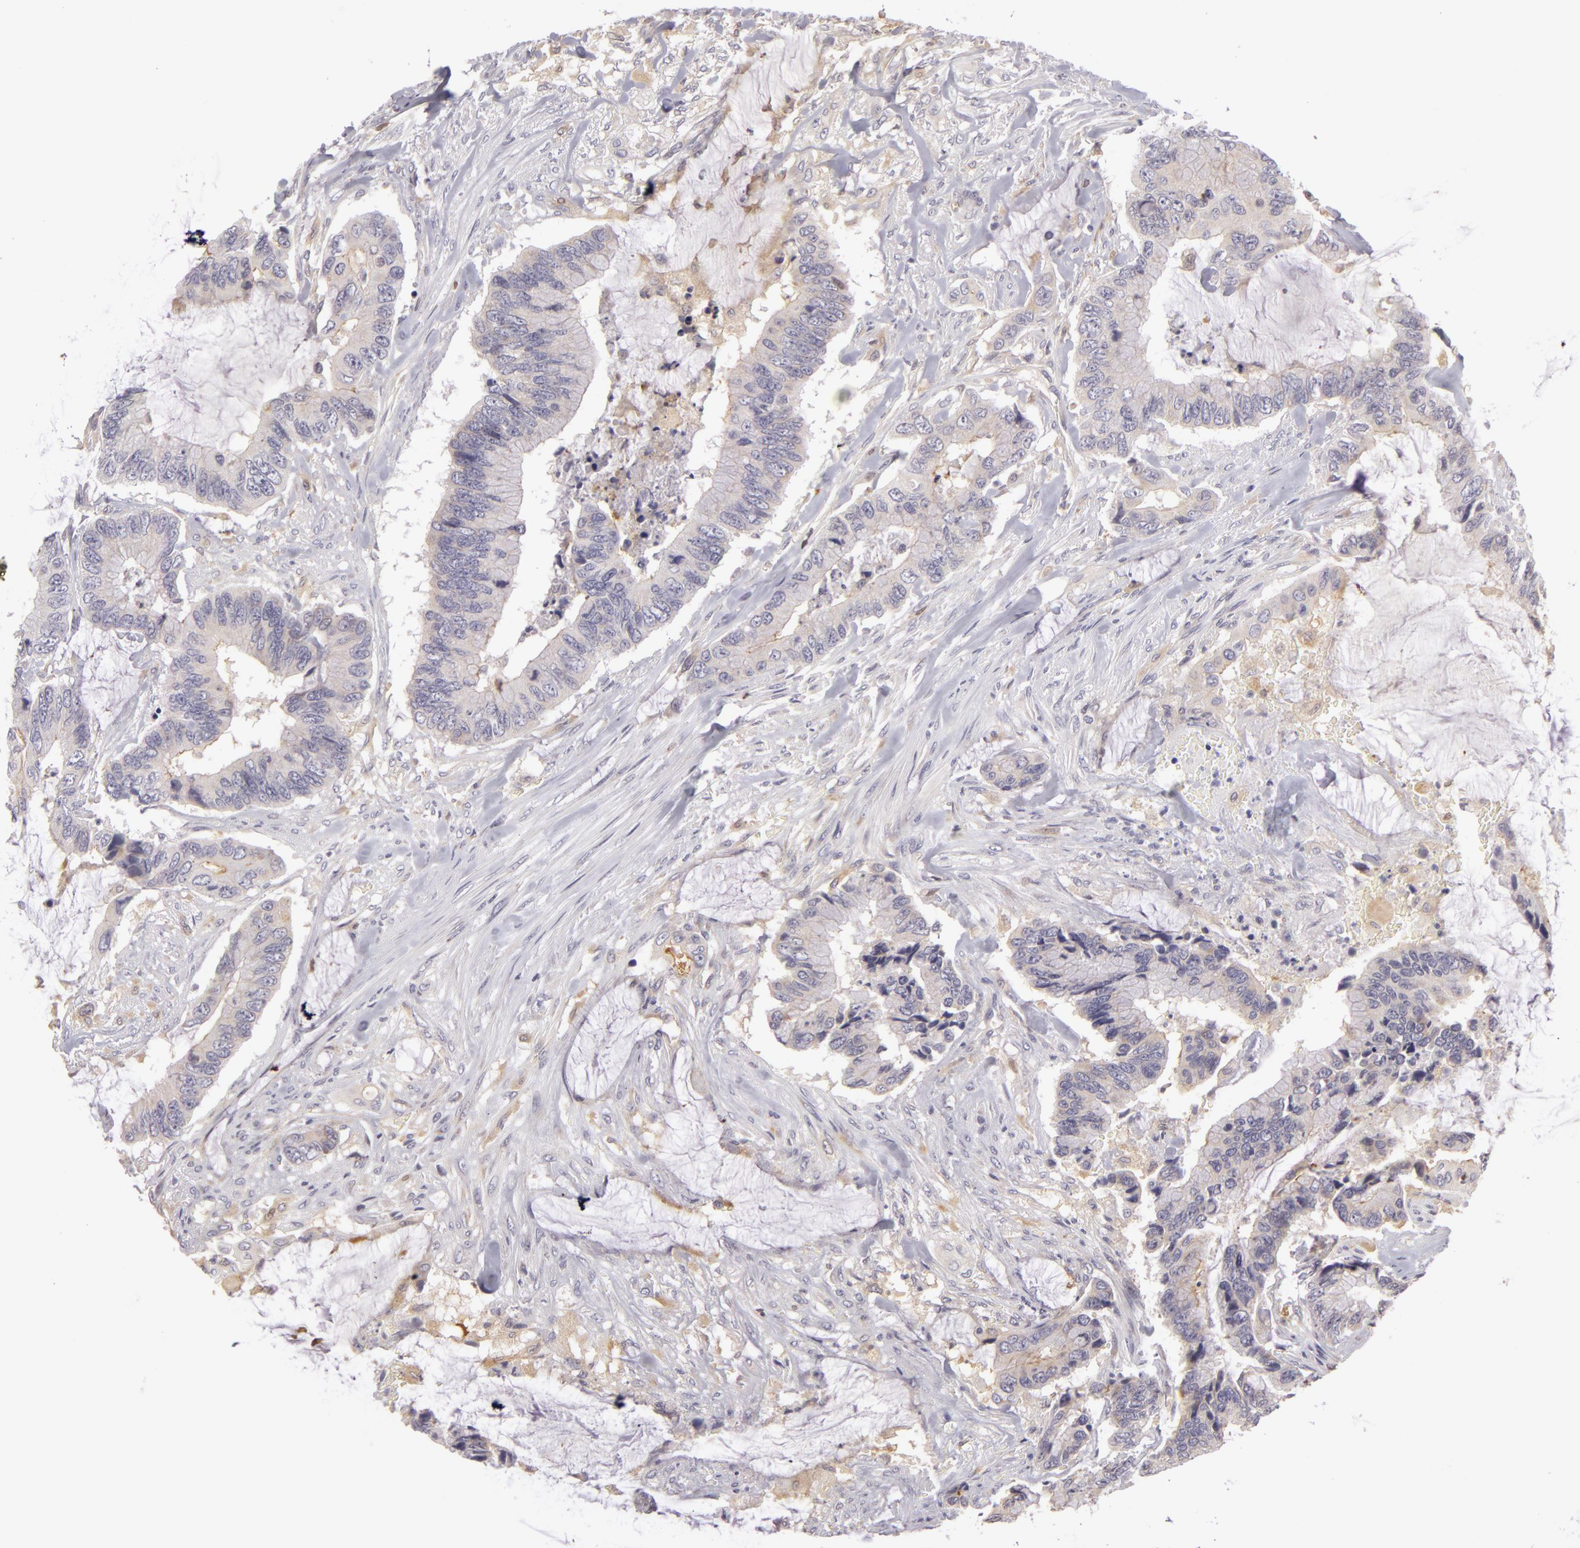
{"staining": {"intensity": "negative", "quantity": "none", "location": "none"}, "tissue": "colorectal cancer", "cell_type": "Tumor cells", "image_type": "cancer", "snomed": [{"axis": "morphology", "description": "Adenocarcinoma, NOS"}, {"axis": "topography", "description": "Rectum"}], "caption": "High magnification brightfield microscopy of colorectal cancer stained with DAB (brown) and counterstained with hematoxylin (blue): tumor cells show no significant positivity.", "gene": "ZNF229", "patient": {"sex": "female", "age": 59}}